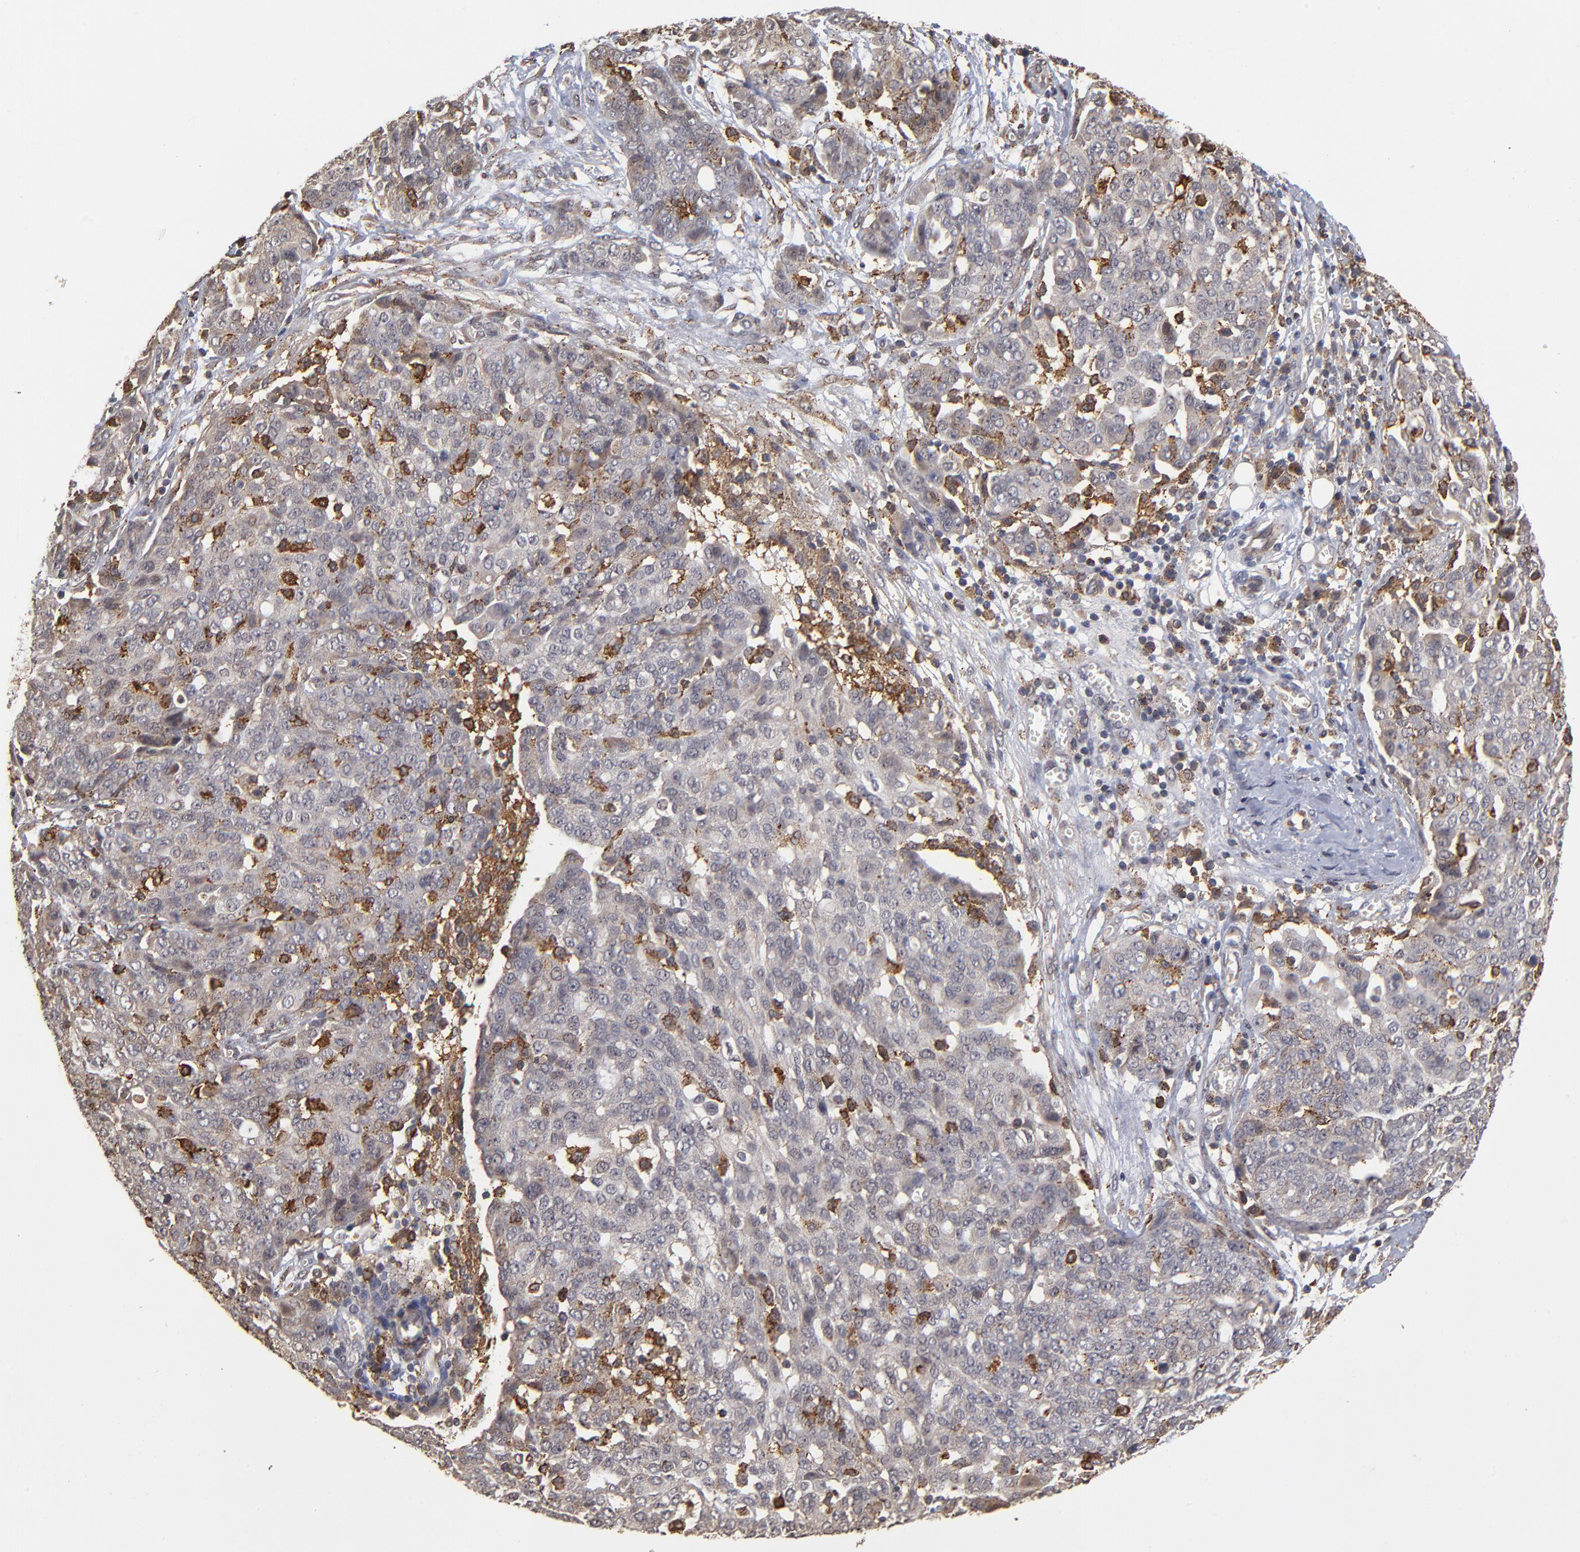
{"staining": {"intensity": "weak", "quantity": "<25%", "location": "cytoplasmic/membranous"}, "tissue": "ovarian cancer", "cell_type": "Tumor cells", "image_type": "cancer", "snomed": [{"axis": "morphology", "description": "Cystadenocarcinoma, serous, NOS"}, {"axis": "topography", "description": "Soft tissue"}, {"axis": "topography", "description": "Ovary"}], "caption": "Tumor cells show no significant protein positivity in ovarian cancer (serous cystadenocarcinoma).", "gene": "ASB8", "patient": {"sex": "female", "age": 57}}